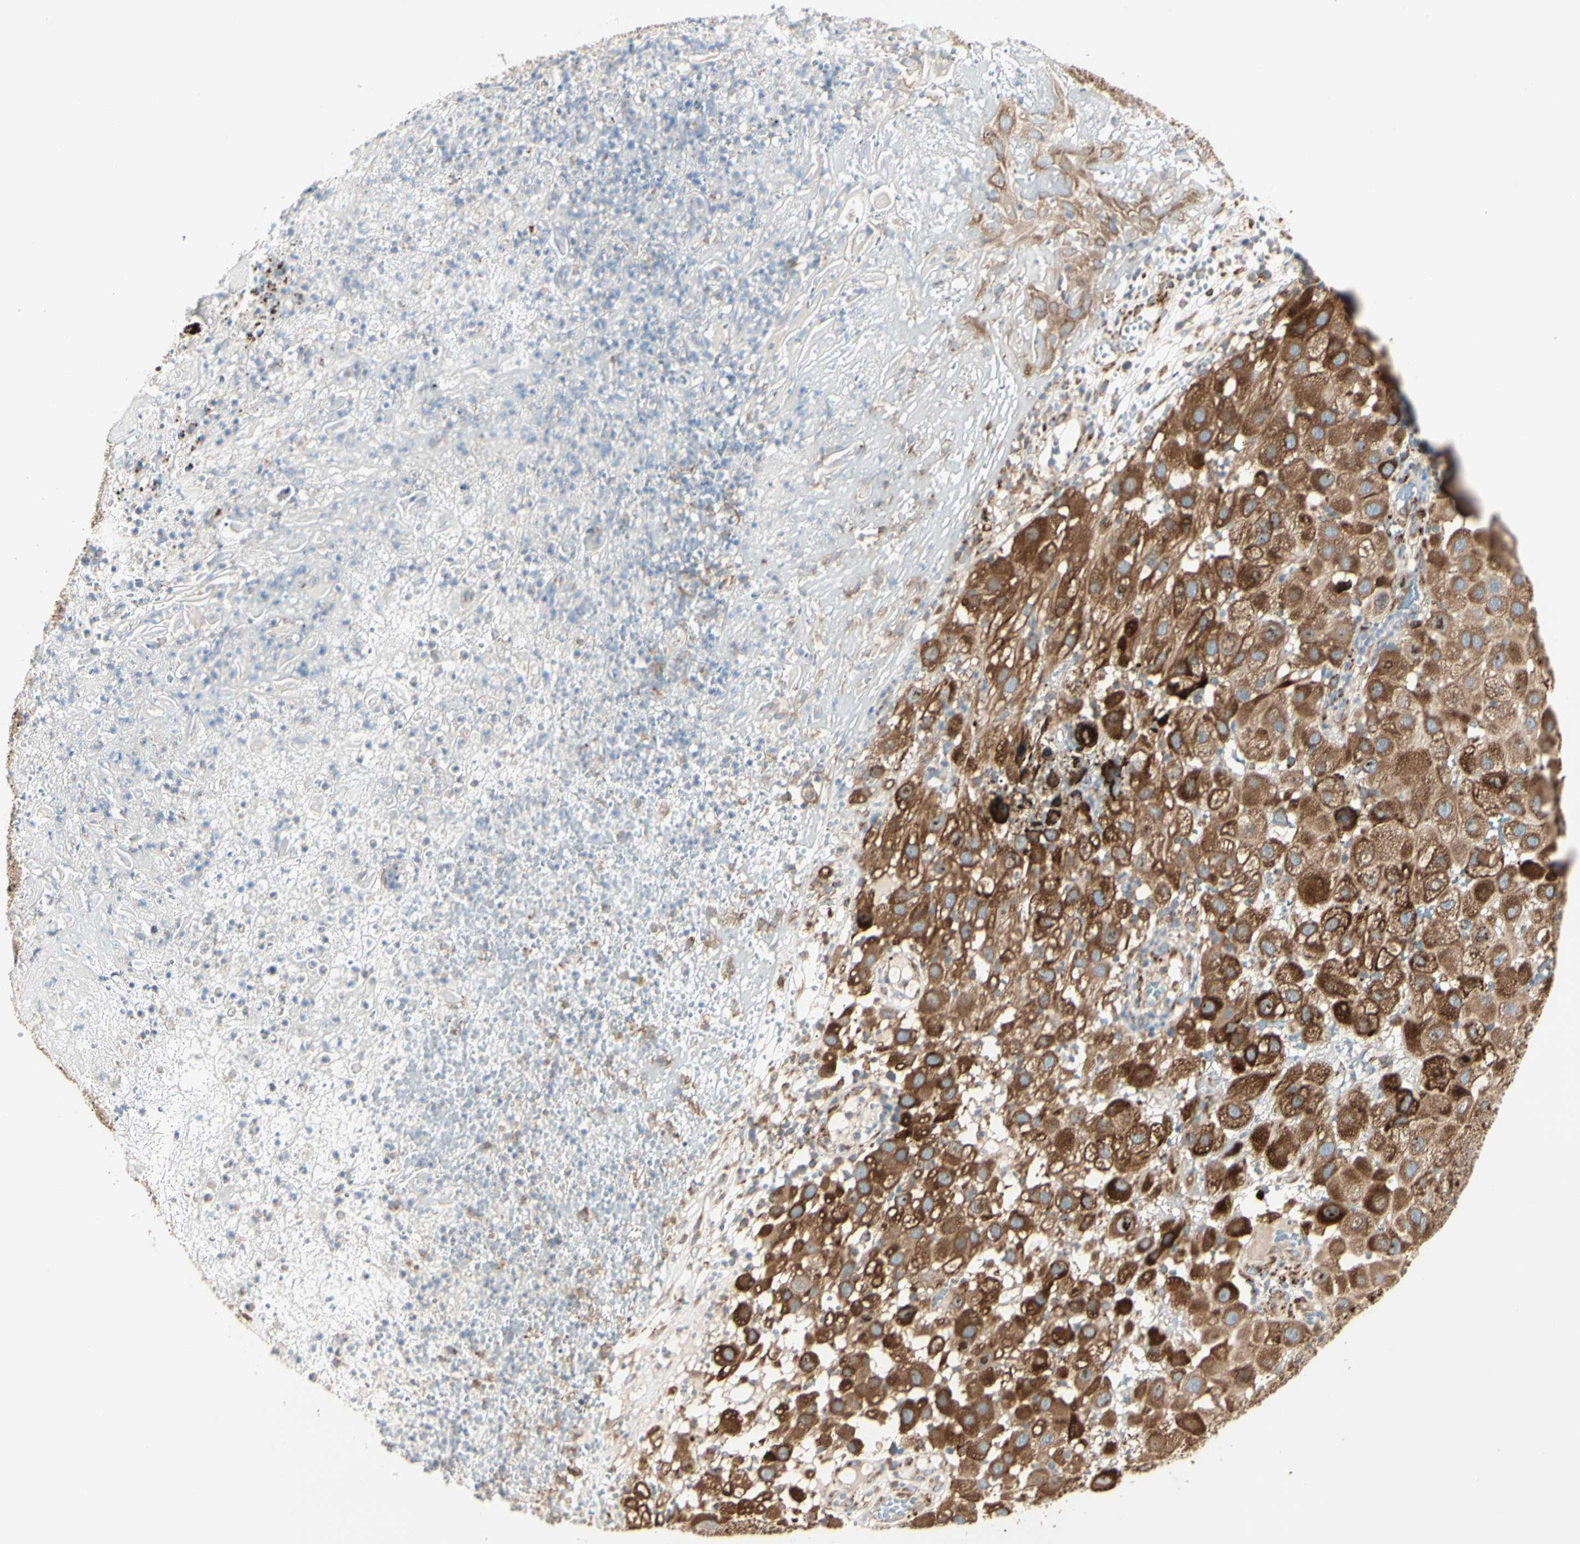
{"staining": {"intensity": "strong", "quantity": ">75%", "location": "cytoplasmic/membranous"}, "tissue": "melanoma", "cell_type": "Tumor cells", "image_type": "cancer", "snomed": [{"axis": "morphology", "description": "Malignant melanoma, NOS"}, {"axis": "topography", "description": "Skin"}], "caption": "Malignant melanoma was stained to show a protein in brown. There is high levels of strong cytoplasmic/membranous staining in approximately >75% of tumor cells.", "gene": "HSP90B1", "patient": {"sex": "female", "age": 81}}